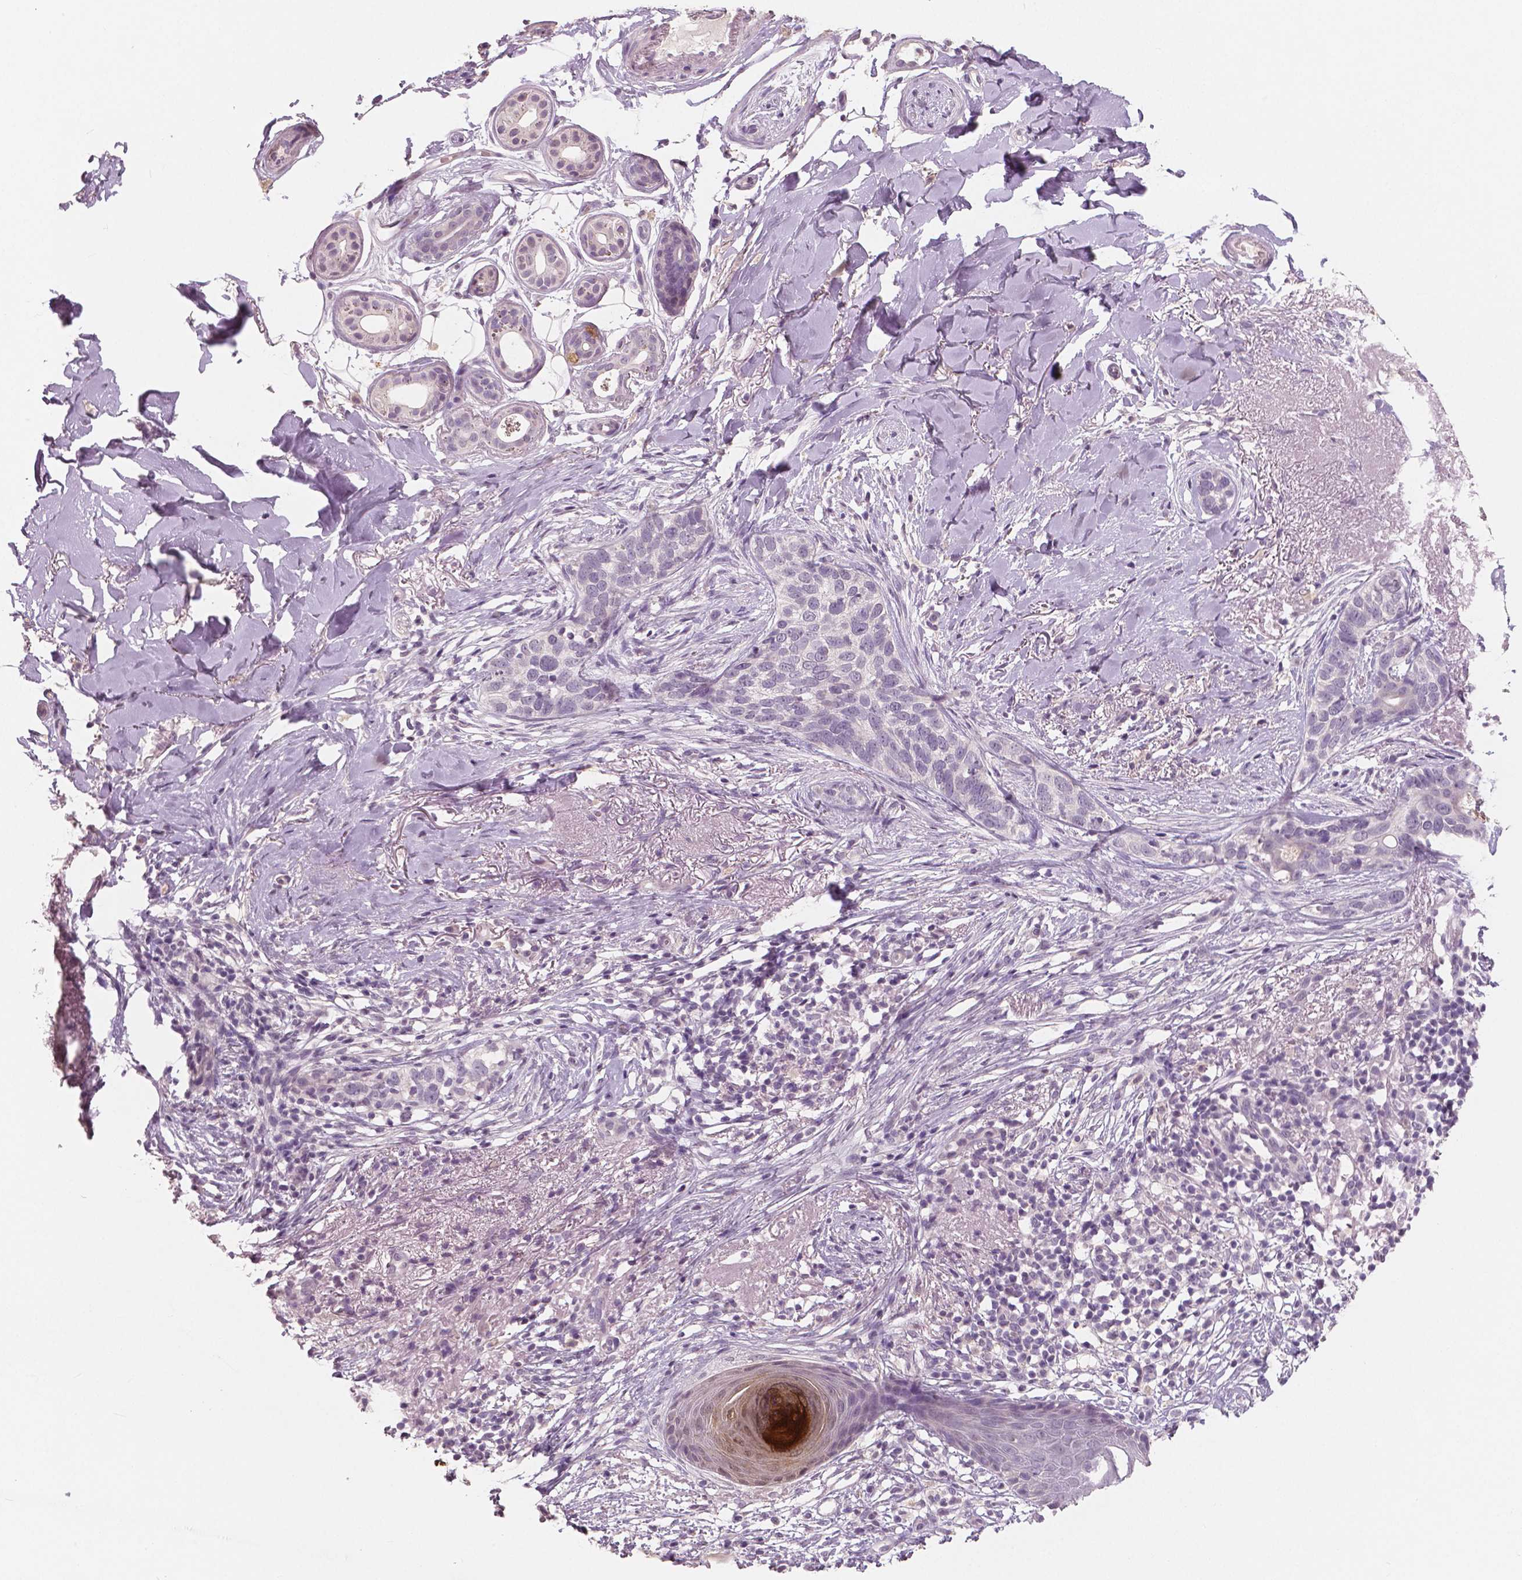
{"staining": {"intensity": "strong", "quantity": "<25%", "location": "cytoplasmic/membranous"}, "tissue": "skin cancer", "cell_type": "Tumor cells", "image_type": "cancer", "snomed": [{"axis": "morphology", "description": "Normal tissue, NOS"}, {"axis": "morphology", "description": "Basal cell carcinoma"}, {"axis": "topography", "description": "Skin"}], "caption": "This is a histology image of IHC staining of skin basal cell carcinoma, which shows strong expression in the cytoplasmic/membranous of tumor cells.", "gene": "RNASE7", "patient": {"sex": "male", "age": 84}}